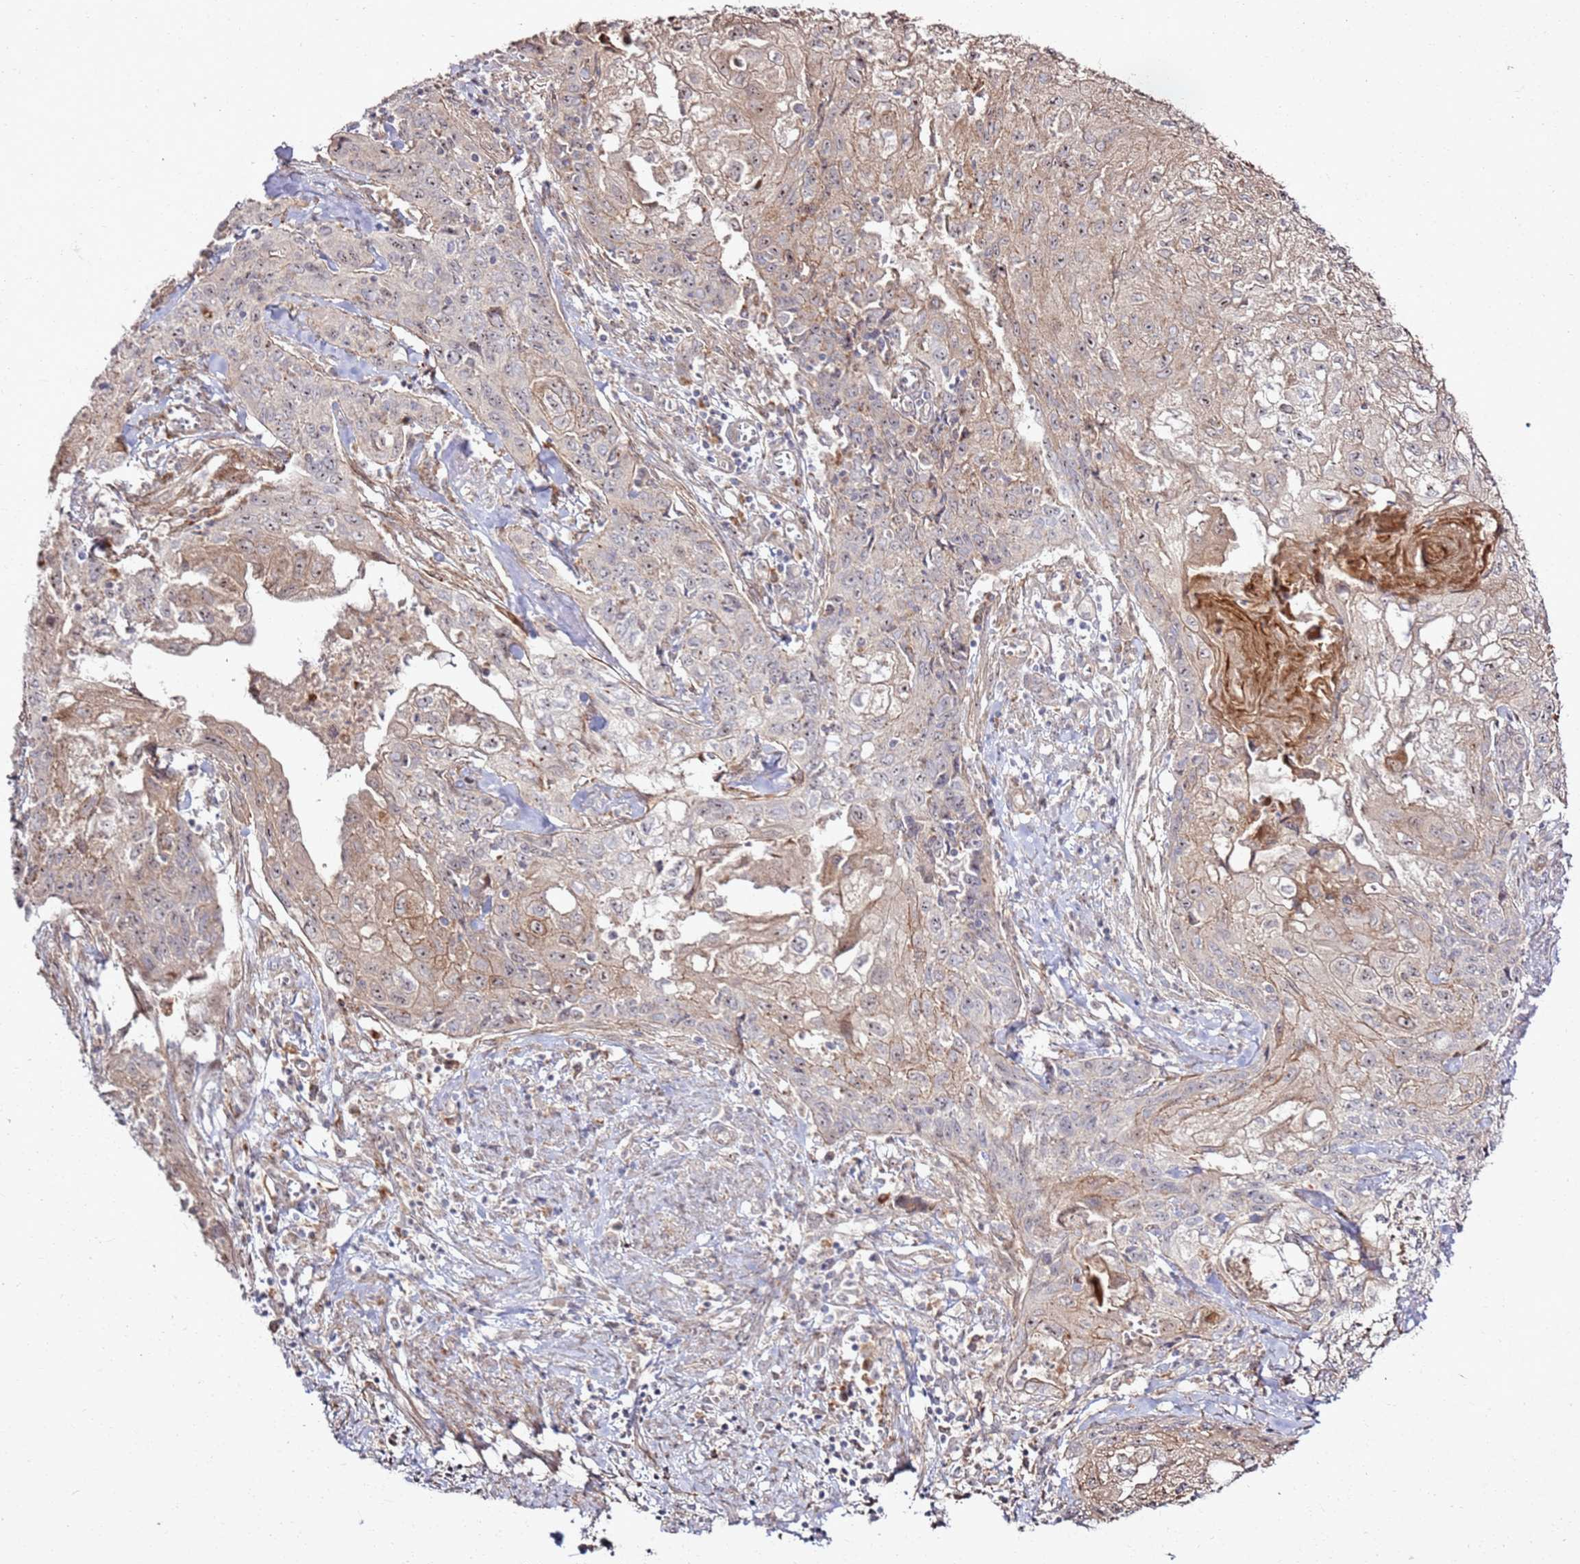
{"staining": {"intensity": "moderate", "quantity": "25%-75%", "location": "cytoplasmic/membranous,nuclear"}, "tissue": "cervical cancer", "cell_type": "Tumor cells", "image_type": "cancer", "snomed": [{"axis": "morphology", "description": "Squamous cell carcinoma, NOS"}, {"axis": "topography", "description": "Cervix"}], "caption": "The micrograph displays a brown stain indicating the presence of a protein in the cytoplasmic/membranous and nuclear of tumor cells in cervical cancer (squamous cell carcinoma).", "gene": "CNPY1", "patient": {"sex": "female", "age": 67}}